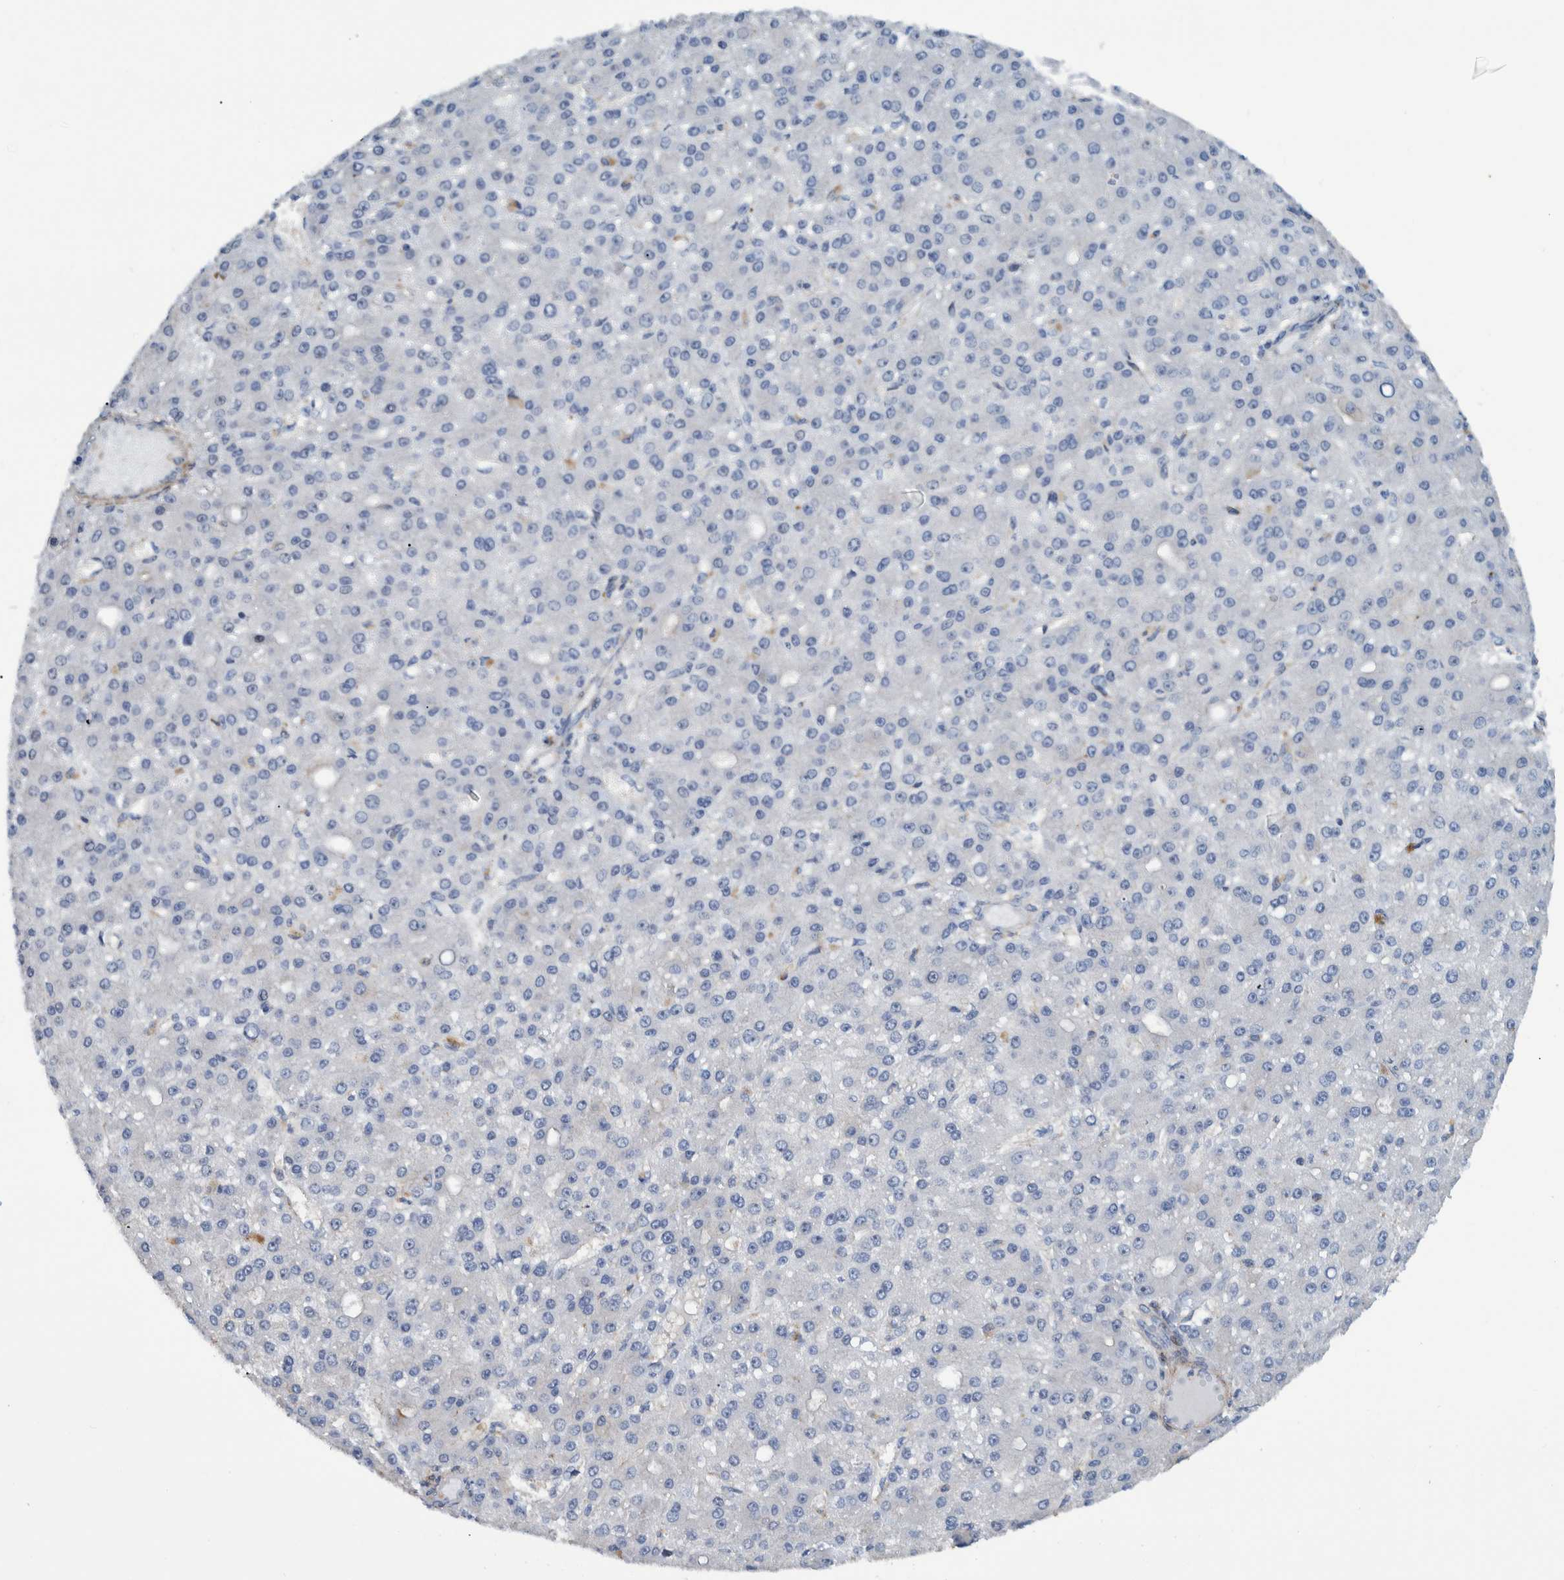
{"staining": {"intensity": "negative", "quantity": "none", "location": "none"}, "tissue": "liver cancer", "cell_type": "Tumor cells", "image_type": "cancer", "snomed": [{"axis": "morphology", "description": "Carcinoma, Hepatocellular, NOS"}, {"axis": "topography", "description": "Liver"}], "caption": "Micrograph shows no significant protein positivity in tumor cells of liver cancer (hepatocellular carcinoma). (DAB immunohistochemistry (IHC), high magnification).", "gene": "MKS1", "patient": {"sex": "male", "age": 67}}